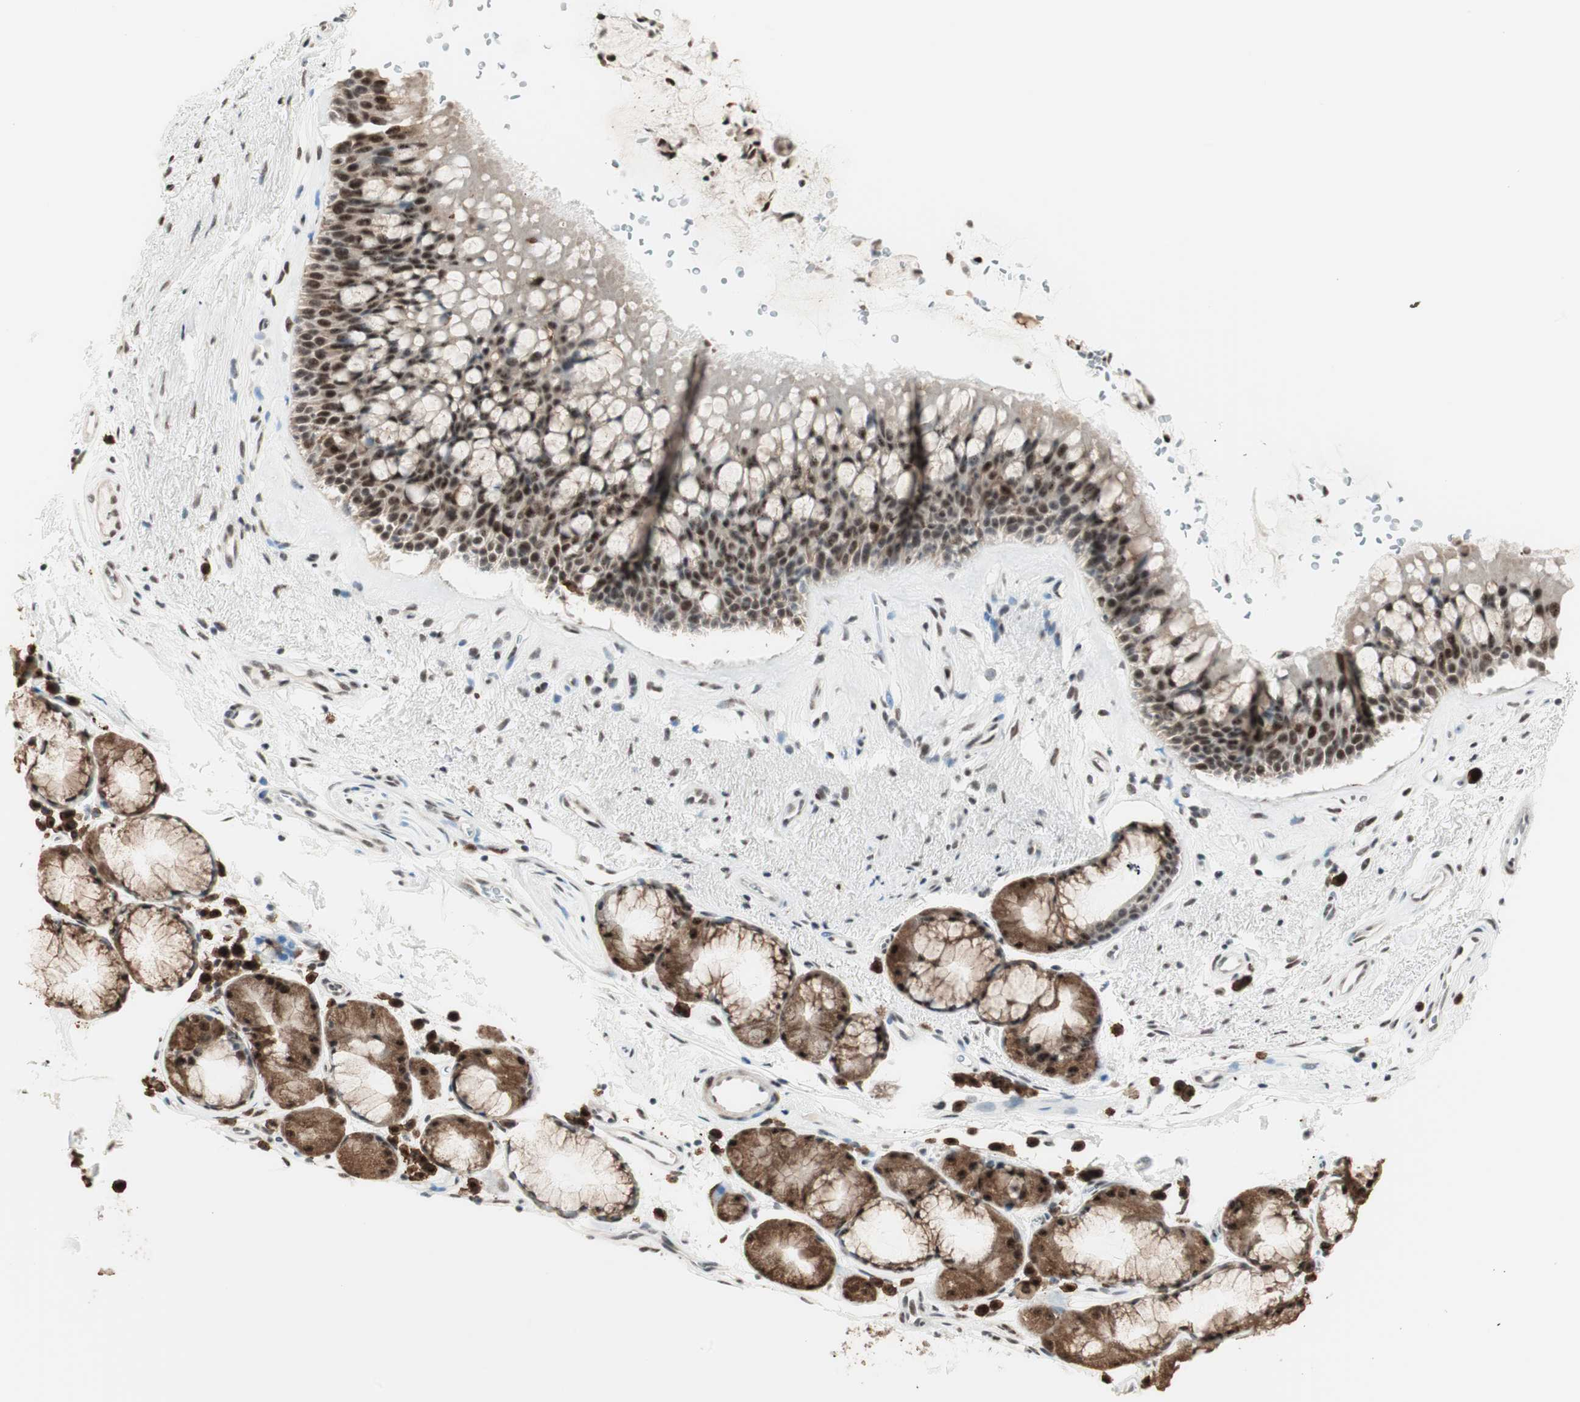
{"staining": {"intensity": "strong", "quantity": ">75%", "location": "cytoplasmic/membranous,nuclear"}, "tissue": "bronchus", "cell_type": "Respiratory epithelial cells", "image_type": "normal", "snomed": [{"axis": "morphology", "description": "Normal tissue, NOS"}, {"axis": "topography", "description": "Bronchus"}], "caption": "Immunohistochemistry (IHC) (DAB) staining of benign bronchus demonstrates strong cytoplasmic/membranous,nuclear protein expression in about >75% of respiratory epithelial cells.", "gene": "SMARCE1", "patient": {"sex": "female", "age": 54}}